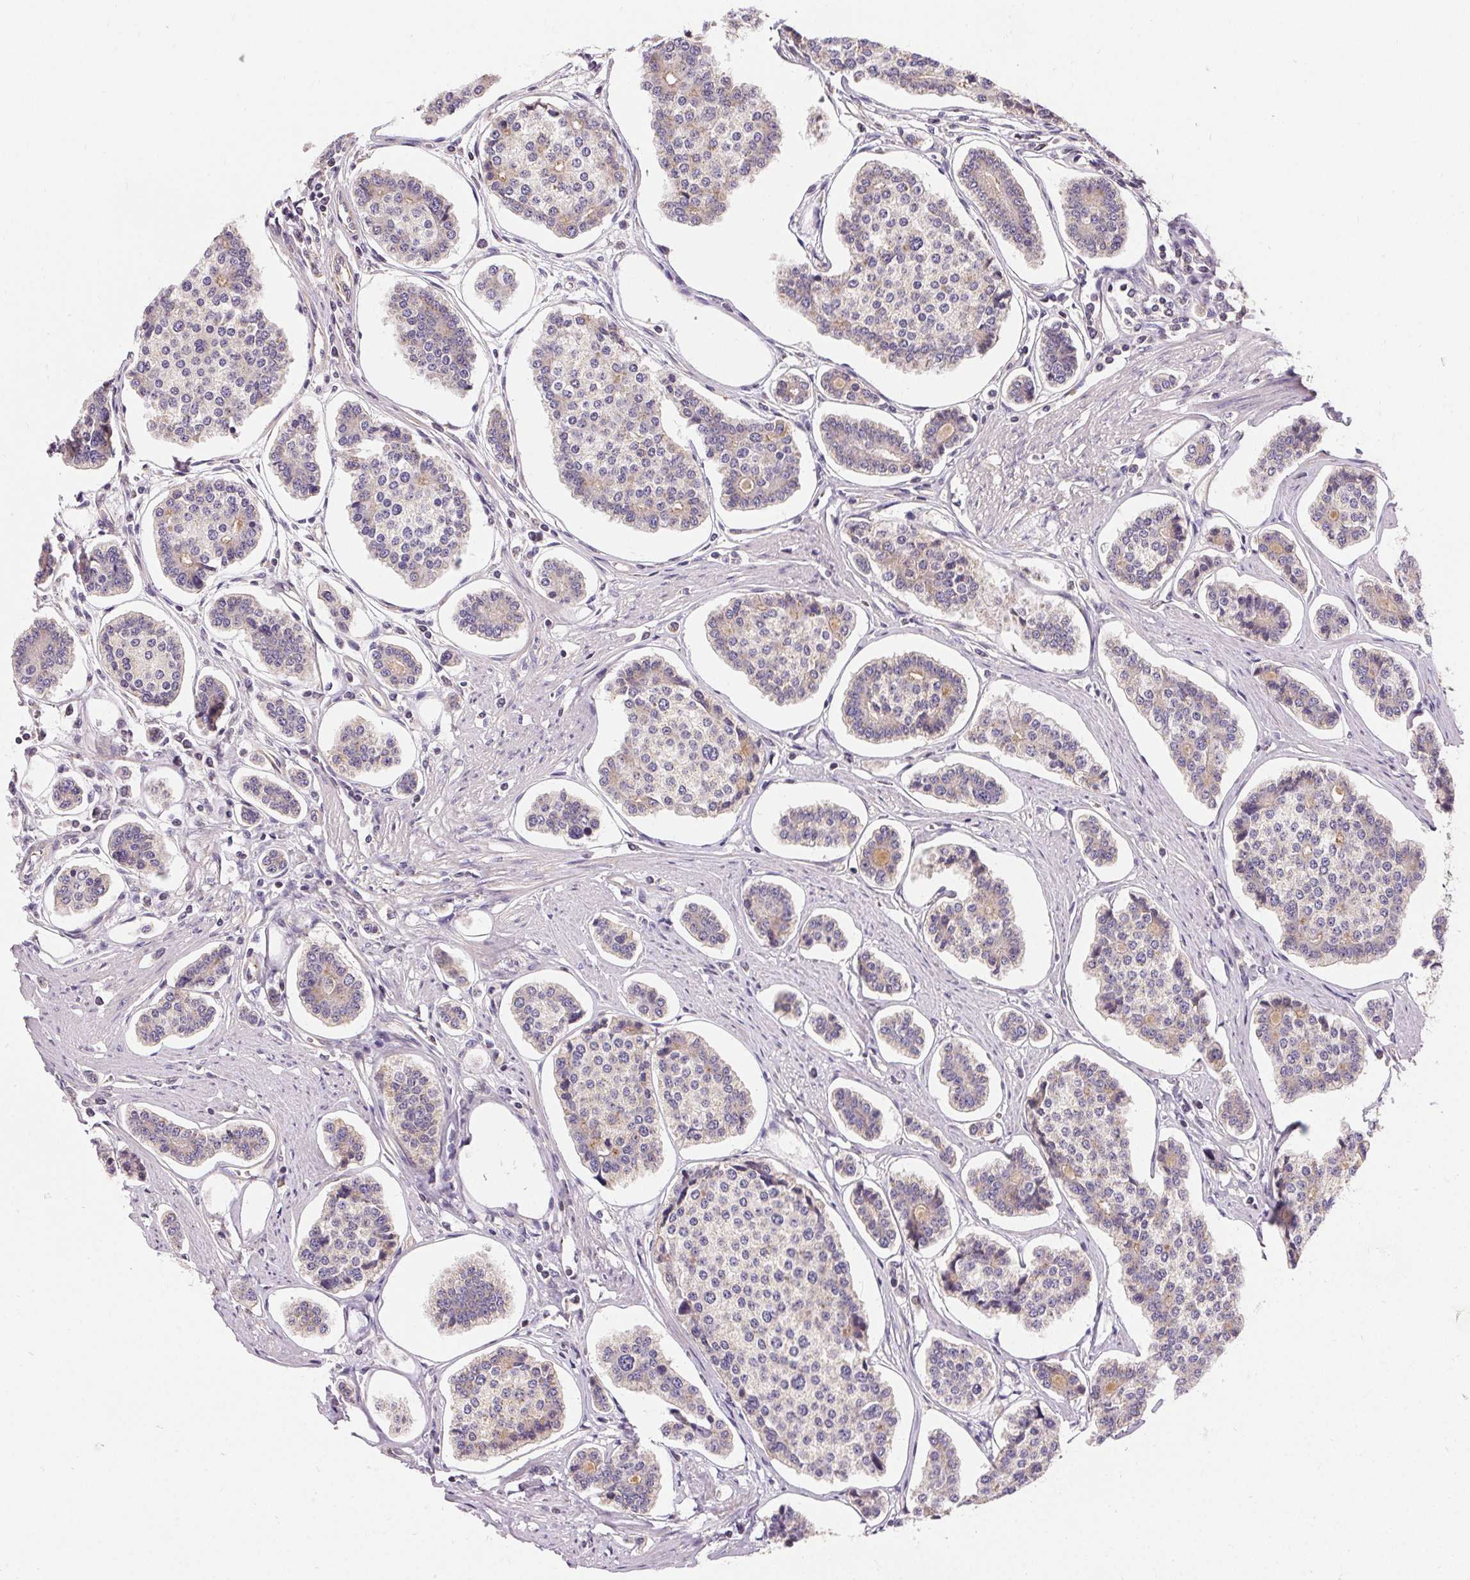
{"staining": {"intensity": "weak", "quantity": "<25%", "location": "cytoplasmic/membranous"}, "tissue": "carcinoid", "cell_type": "Tumor cells", "image_type": "cancer", "snomed": [{"axis": "morphology", "description": "Carcinoid, malignant, NOS"}, {"axis": "topography", "description": "Small intestine"}], "caption": "Immunohistochemical staining of human carcinoid displays no significant expression in tumor cells.", "gene": "APLP1", "patient": {"sex": "female", "age": 65}}